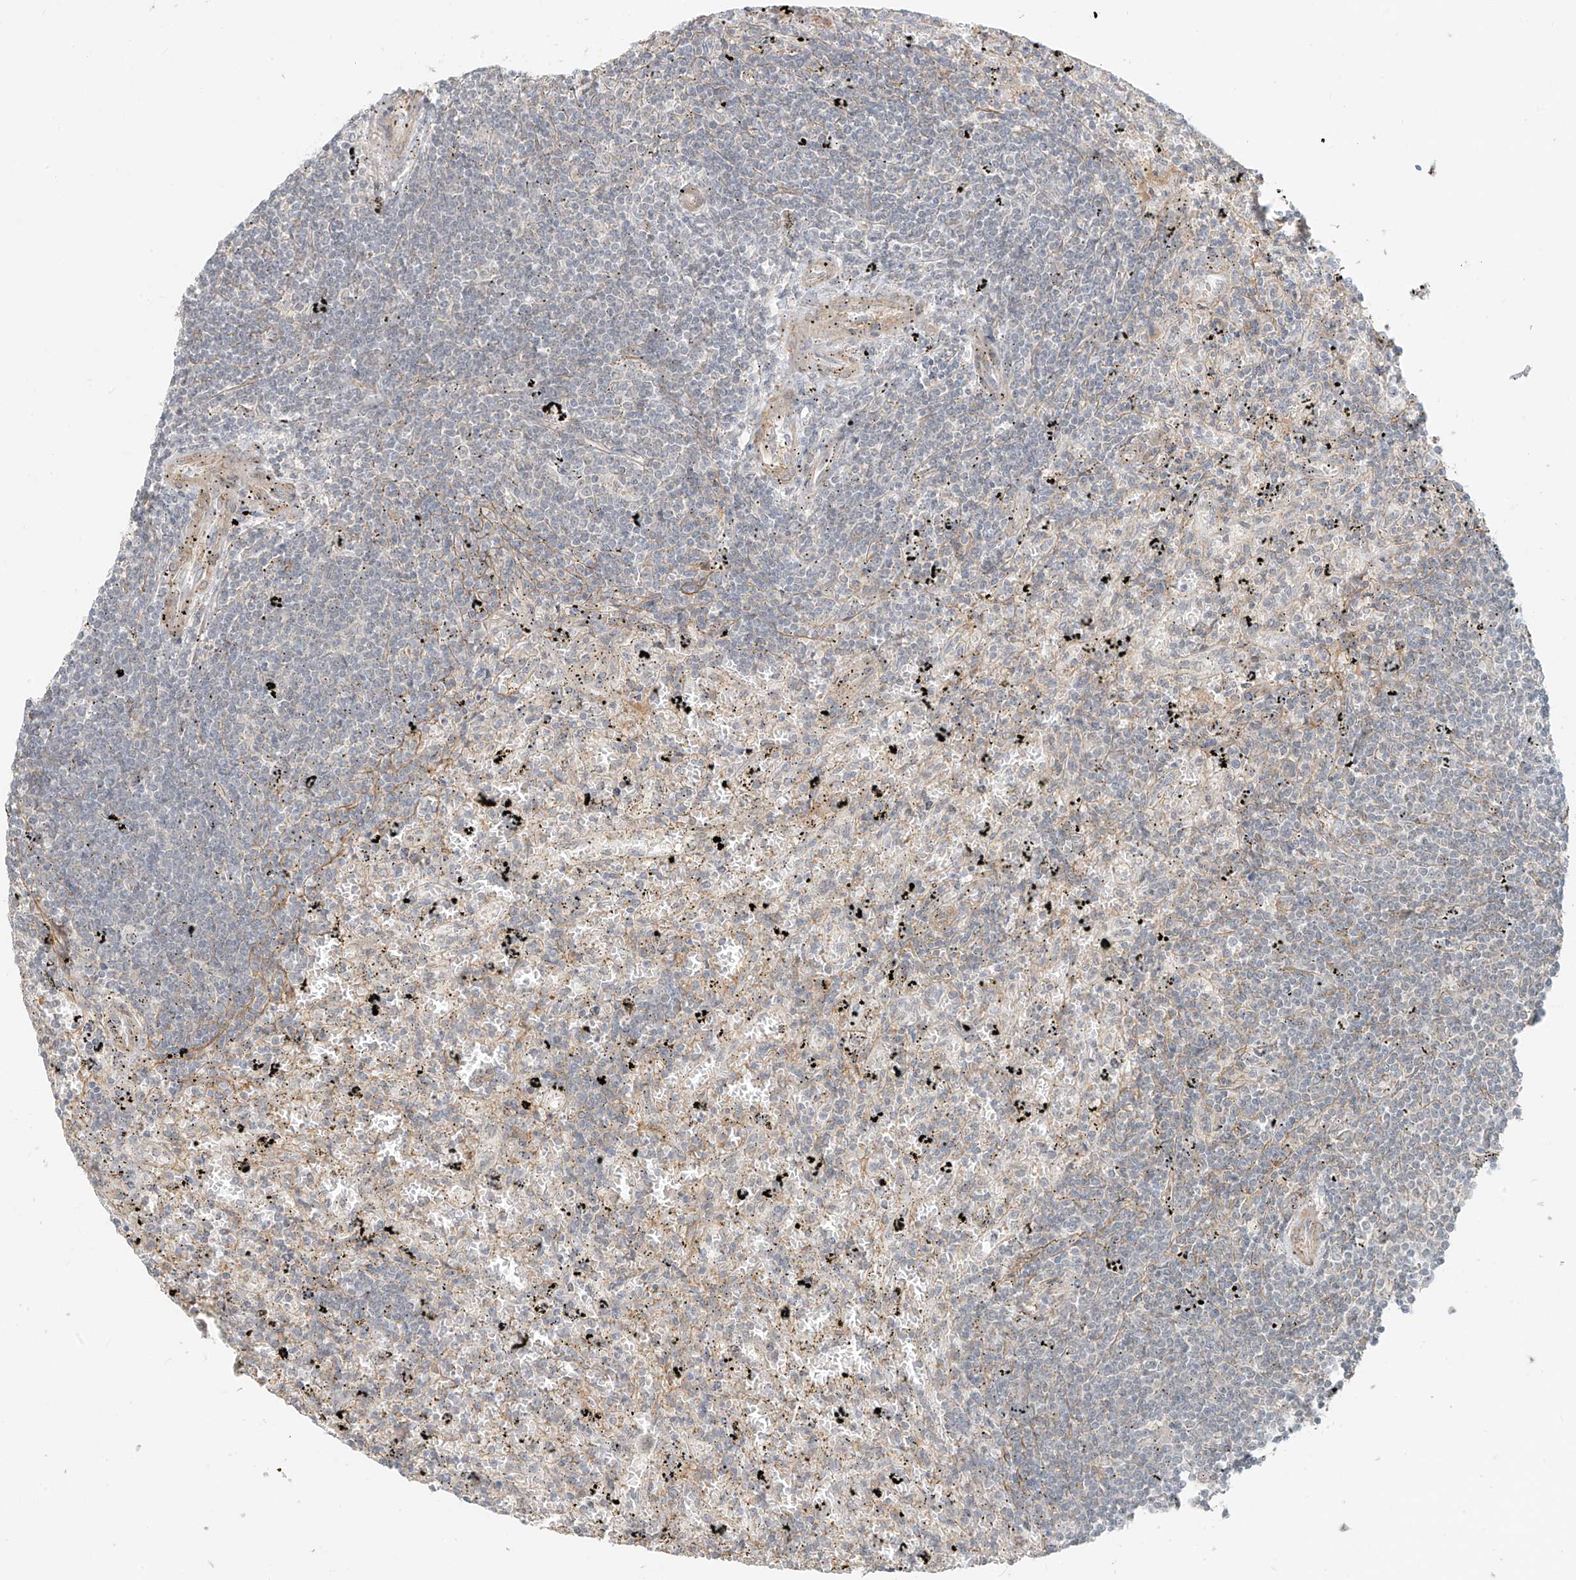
{"staining": {"intensity": "negative", "quantity": "none", "location": "none"}, "tissue": "lymphoma", "cell_type": "Tumor cells", "image_type": "cancer", "snomed": [{"axis": "morphology", "description": "Malignant lymphoma, non-Hodgkin's type, Low grade"}, {"axis": "topography", "description": "Spleen"}], "caption": "A micrograph of malignant lymphoma, non-Hodgkin's type (low-grade) stained for a protein reveals no brown staining in tumor cells.", "gene": "ABCD1", "patient": {"sex": "male", "age": 76}}